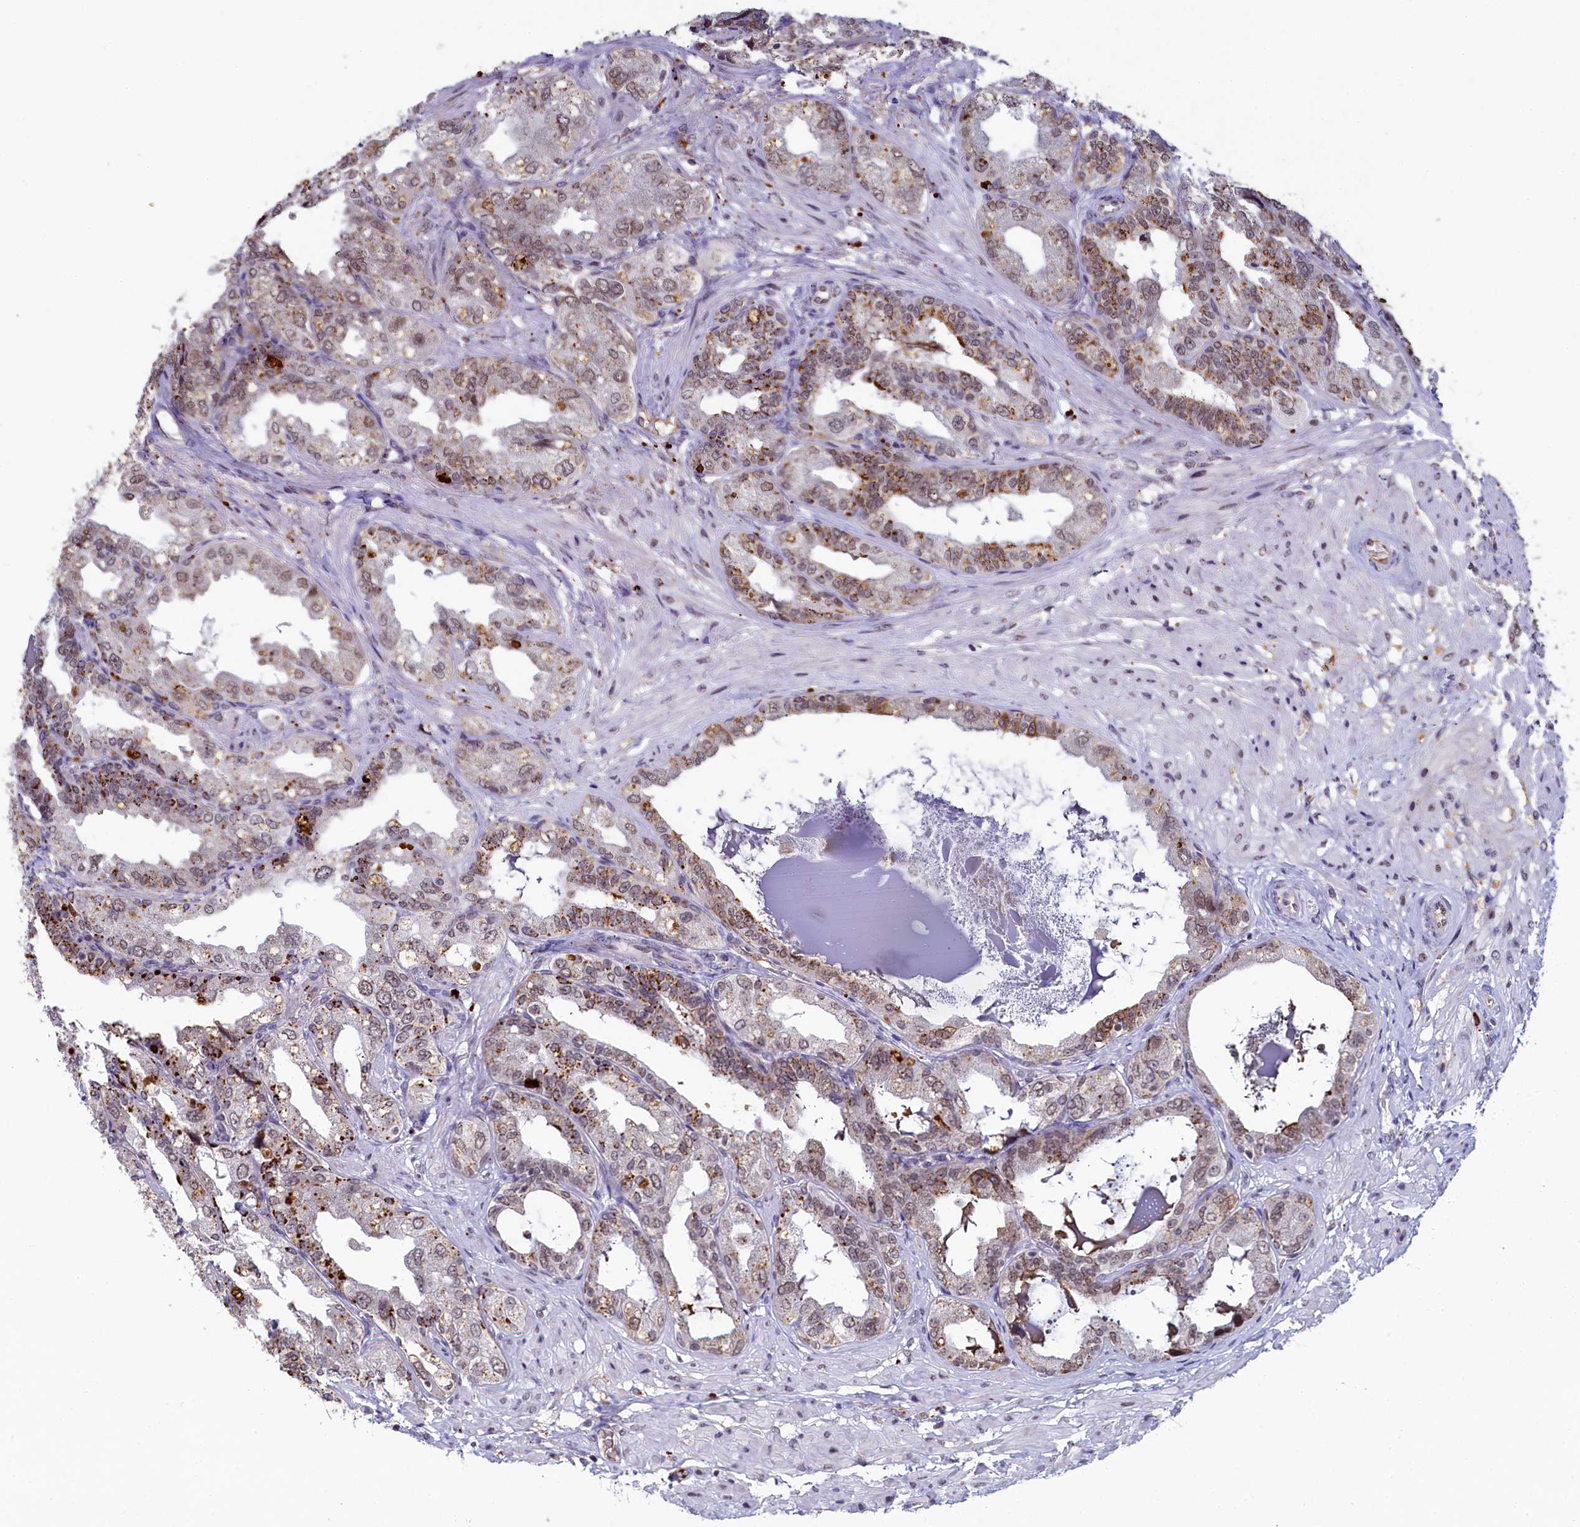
{"staining": {"intensity": "moderate", "quantity": "25%-75%", "location": "nuclear"}, "tissue": "seminal vesicle", "cell_type": "Glandular cells", "image_type": "normal", "snomed": [{"axis": "morphology", "description": "Normal tissue, NOS"}, {"axis": "topography", "description": "Seminal veicle"}], "caption": "Unremarkable seminal vesicle exhibits moderate nuclear positivity in about 25%-75% of glandular cells (Brightfield microscopy of DAB IHC at high magnification)..", "gene": "INTS14", "patient": {"sex": "male", "age": 63}}